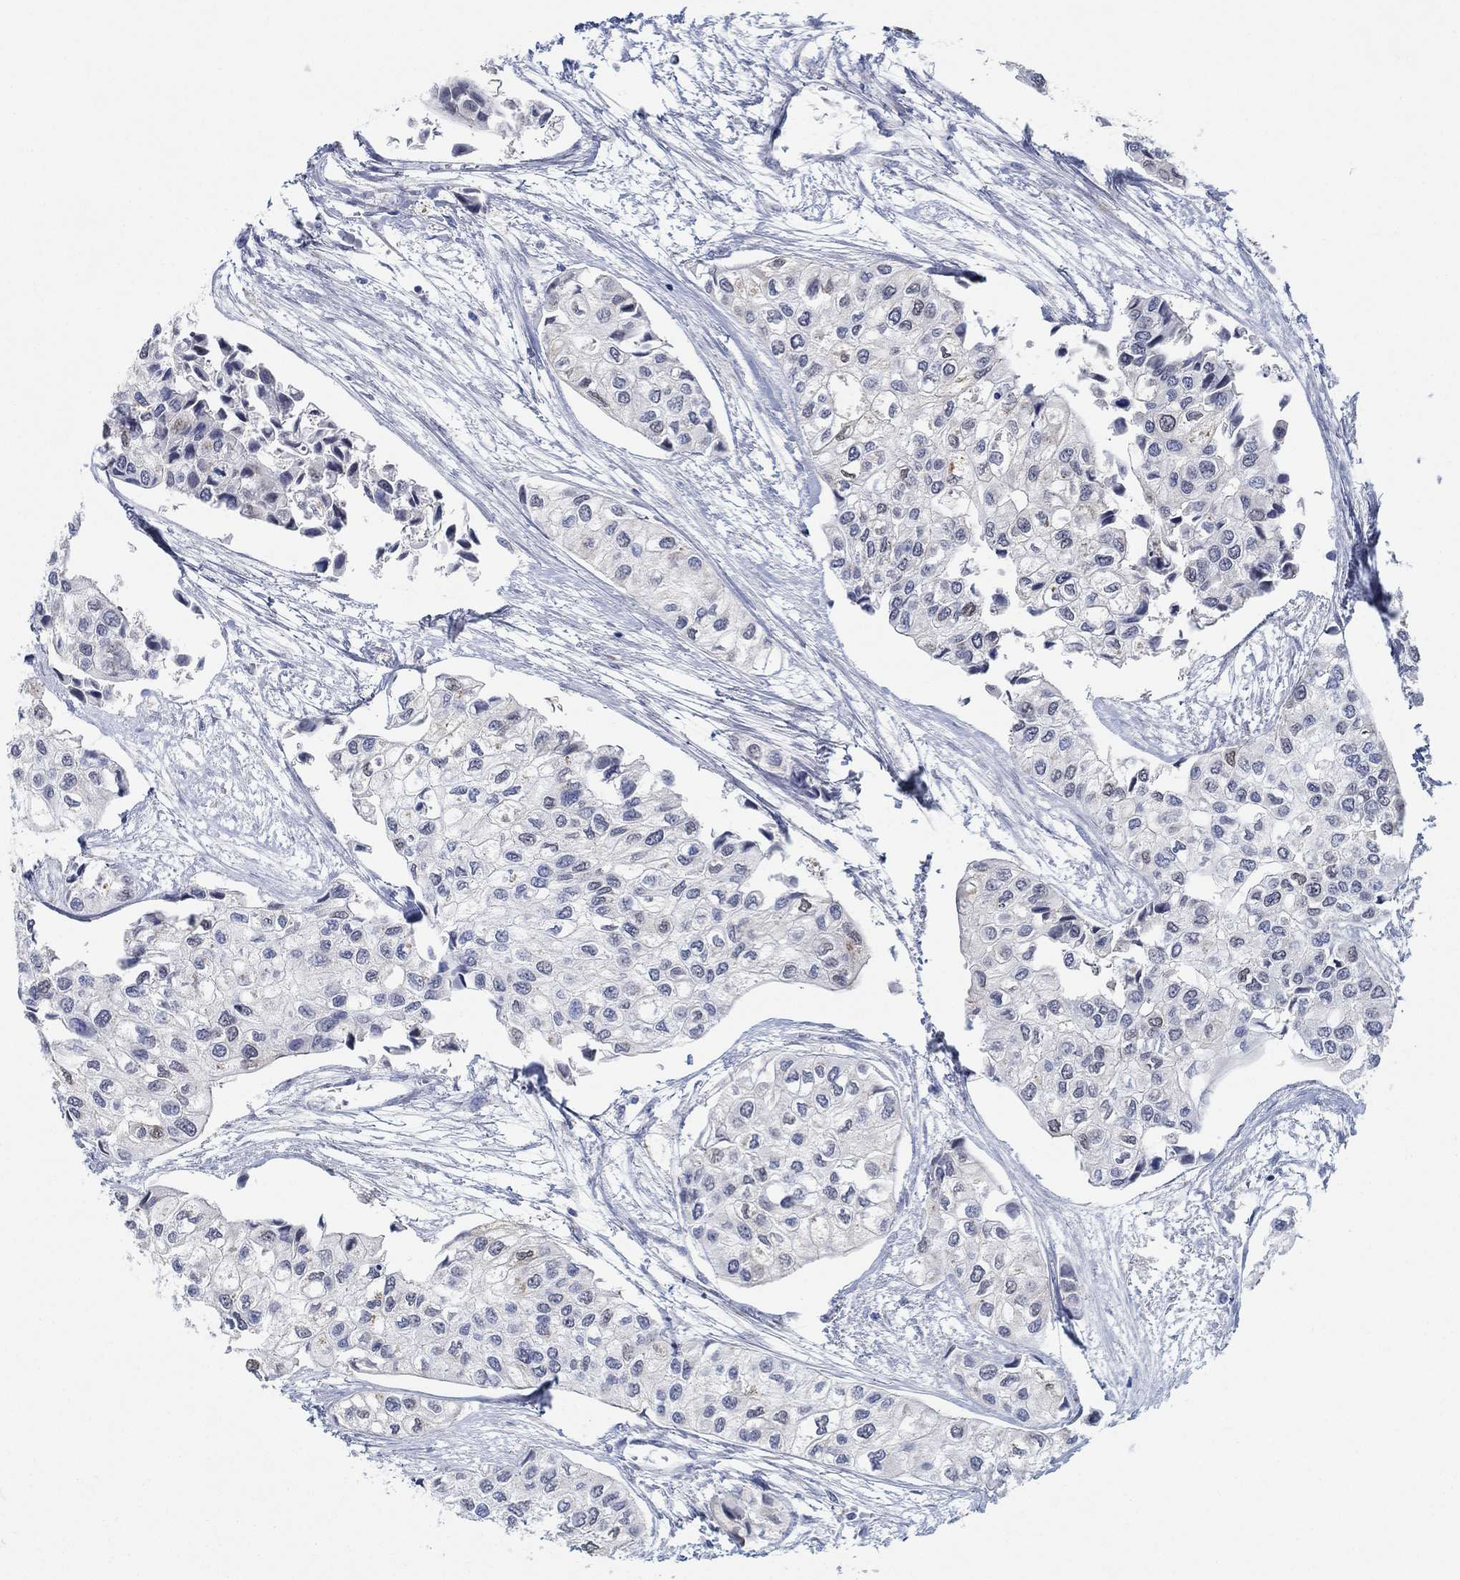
{"staining": {"intensity": "negative", "quantity": "none", "location": "none"}, "tissue": "urothelial cancer", "cell_type": "Tumor cells", "image_type": "cancer", "snomed": [{"axis": "morphology", "description": "Urothelial carcinoma, High grade"}, {"axis": "topography", "description": "Urinary bladder"}], "caption": "IHC of human urothelial cancer shows no staining in tumor cells.", "gene": "TEKT4", "patient": {"sex": "male", "age": 73}}